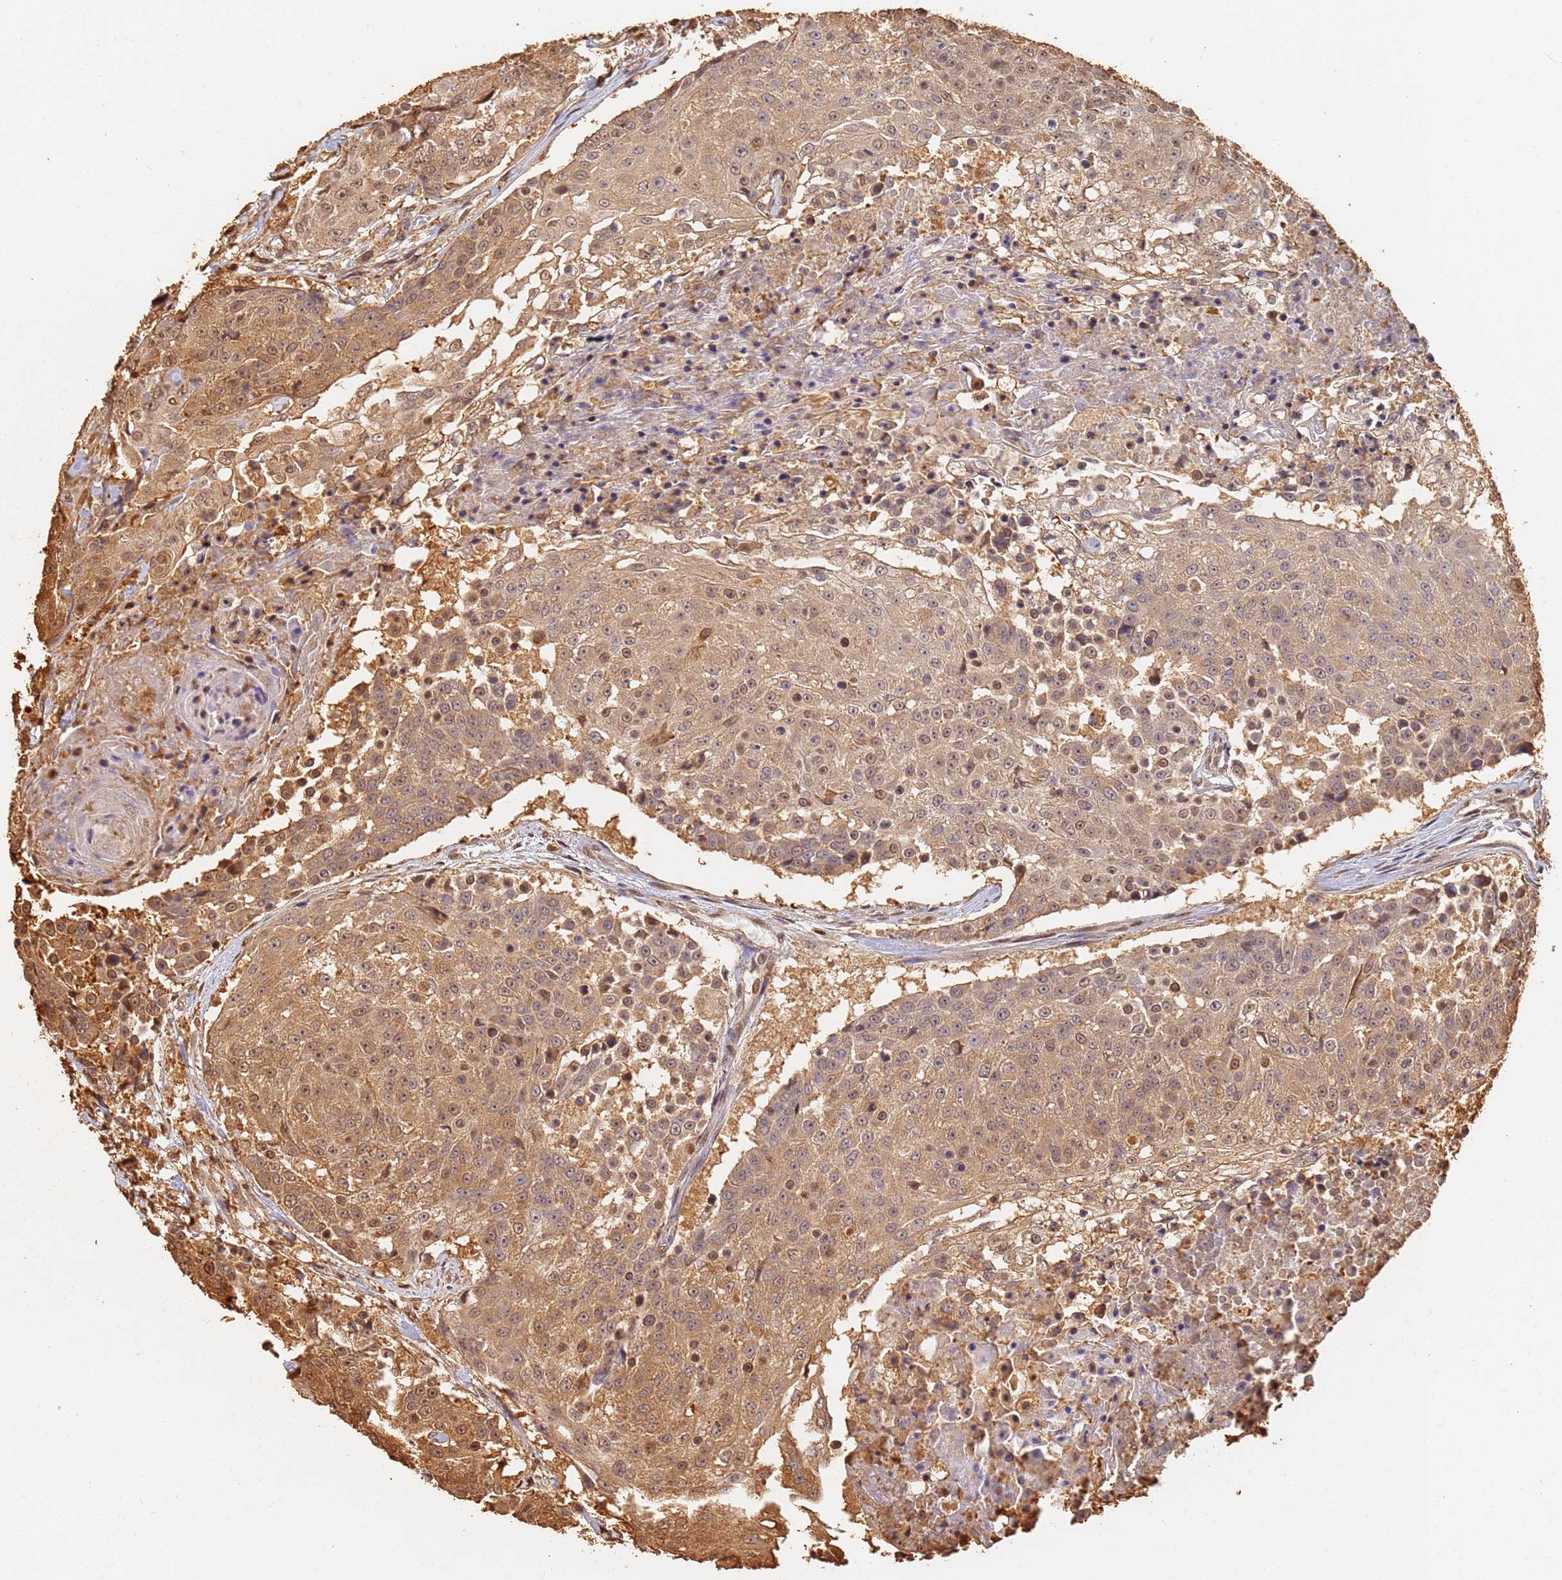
{"staining": {"intensity": "moderate", "quantity": ">75%", "location": "cytoplasmic/membranous,nuclear"}, "tissue": "urothelial cancer", "cell_type": "Tumor cells", "image_type": "cancer", "snomed": [{"axis": "morphology", "description": "Urothelial carcinoma, High grade"}, {"axis": "topography", "description": "Urinary bladder"}], "caption": "DAB immunohistochemical staining of human urothelial cancer demonstrates moderate cytoplasmic/membranous and nuclear protein positivity in about >75% of tumor cells.", "gene": "JAK2", "patient": {"sex": "female", "age": 63}}